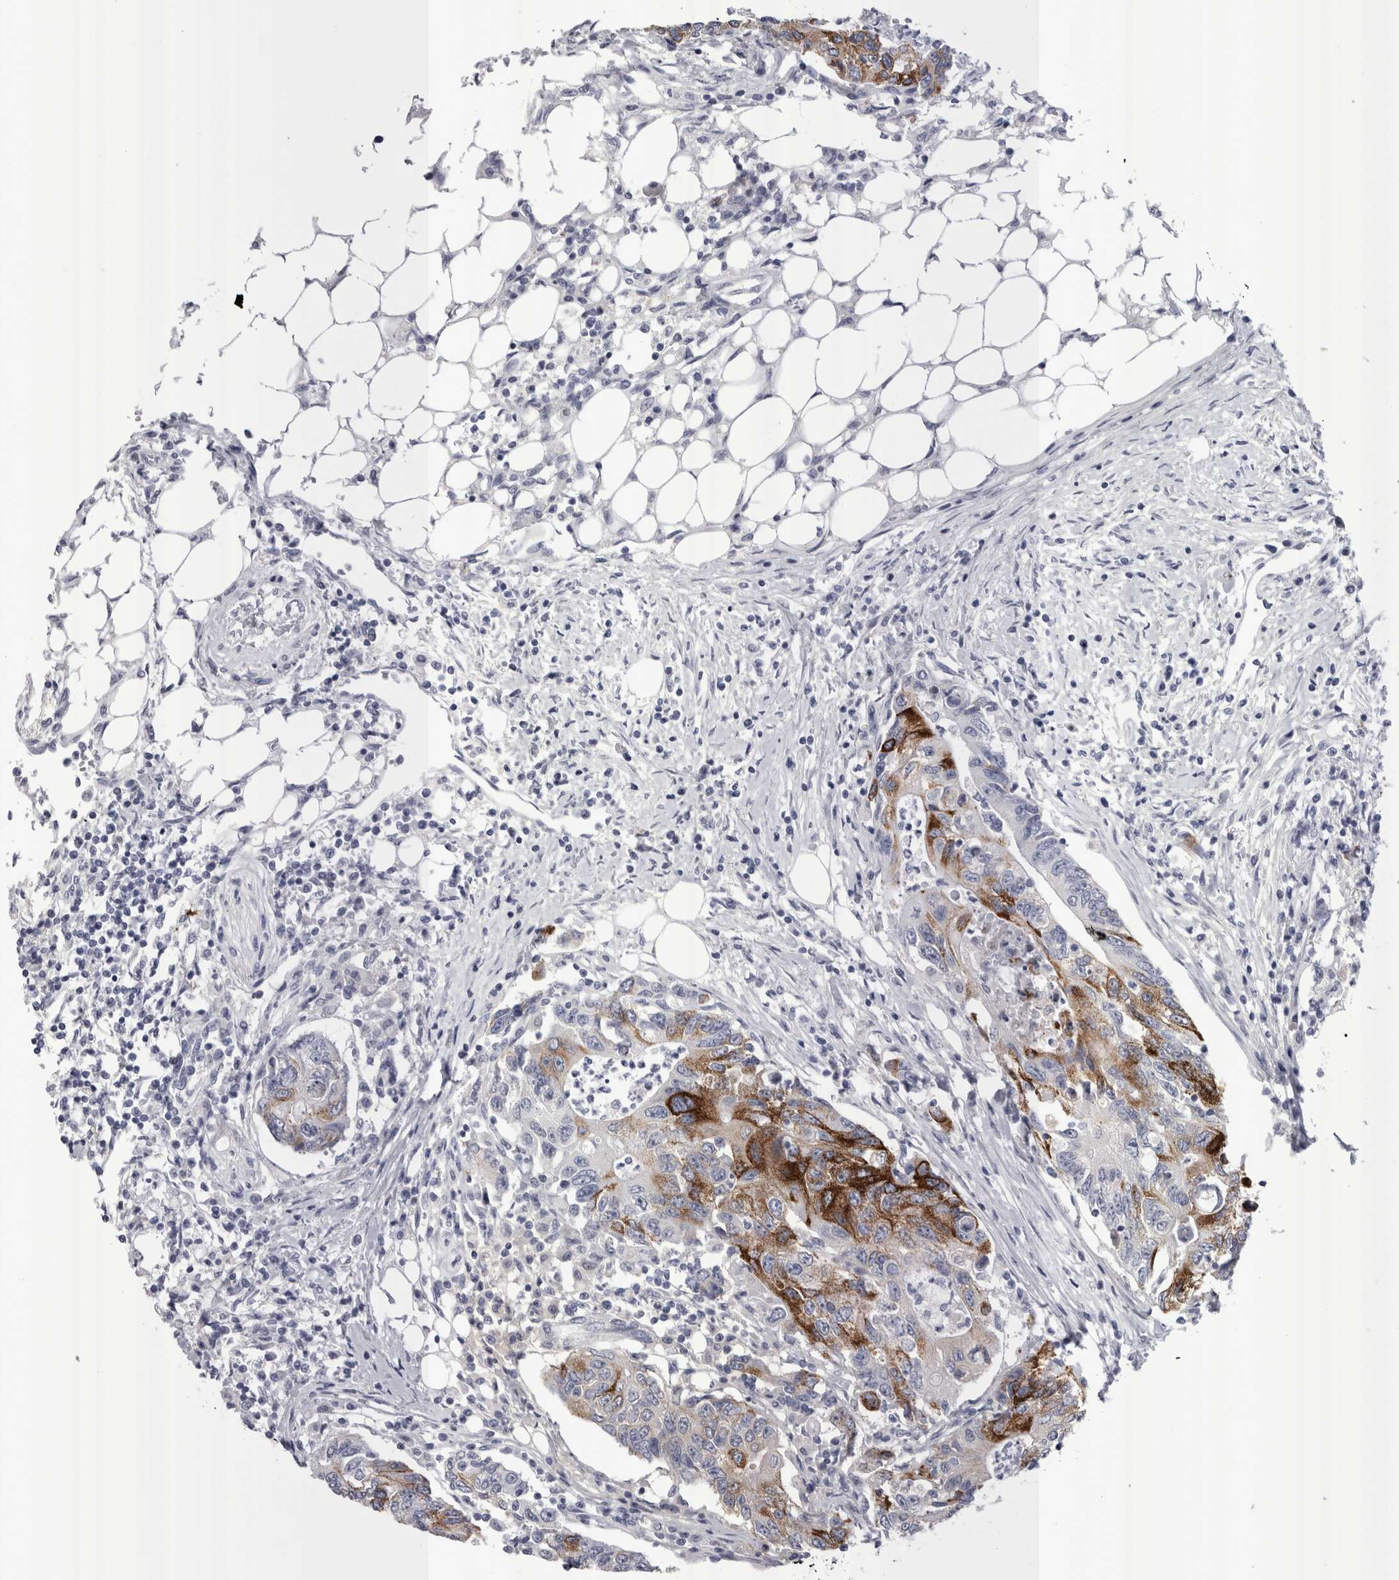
{"staining": {"intensity": "strong", "quantity": ">75%", "location": "cytoplasmic/membranous"}, "tissue": "colorectal cancer", "cell_type": "Tumor cells", "image_type": "cancer", "snomed": [{"axis": "morphology", "description": "Adenocarcinoma, NOS"}, {"axis": "topography", "description": "Colon"}], "caption": "Immunohistochemistry (IHC) of human colorectal cancer (adenocarcinoma) demonstrates high levels of strong cytoplasmic/membranous staining in about >75% of tumor cells.", "gene": "PWP2", "patient": {"sex": "female", "age": 77}}